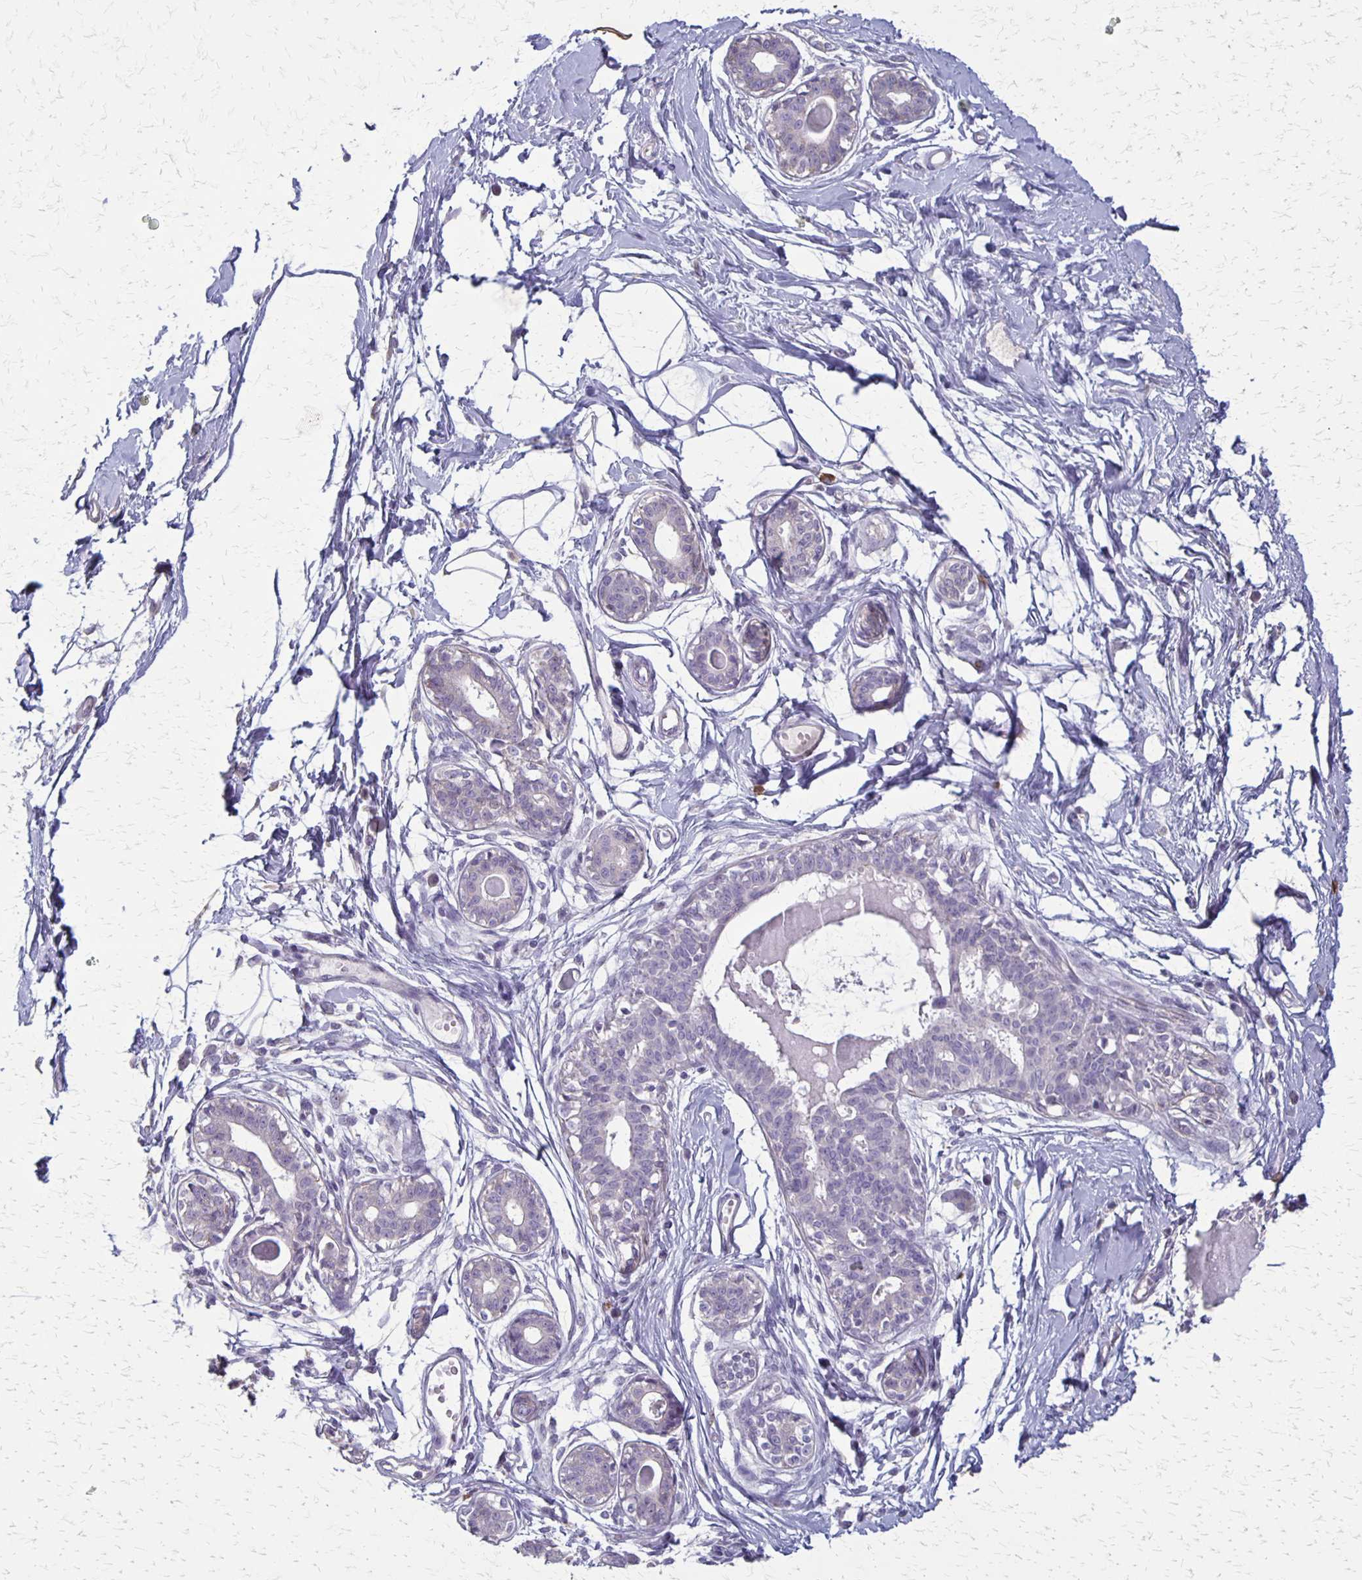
{"staining": {"intensity": "negative", "quantity": "none", "location": "none"}, "tissue": "breast", "cell_type": "Adipocytes", "image_type": "normal", "snomed": [{"axis": "morphology", "description": "Normal tissue, NOS"}, {"axis": "topography", "description": "Breast"}], "caption": "Protein analysis of benign breast shows no significant staining in adipocytes.", "gene": "SEPTIN5", "patient": {"sex": "female", "age": 45}}